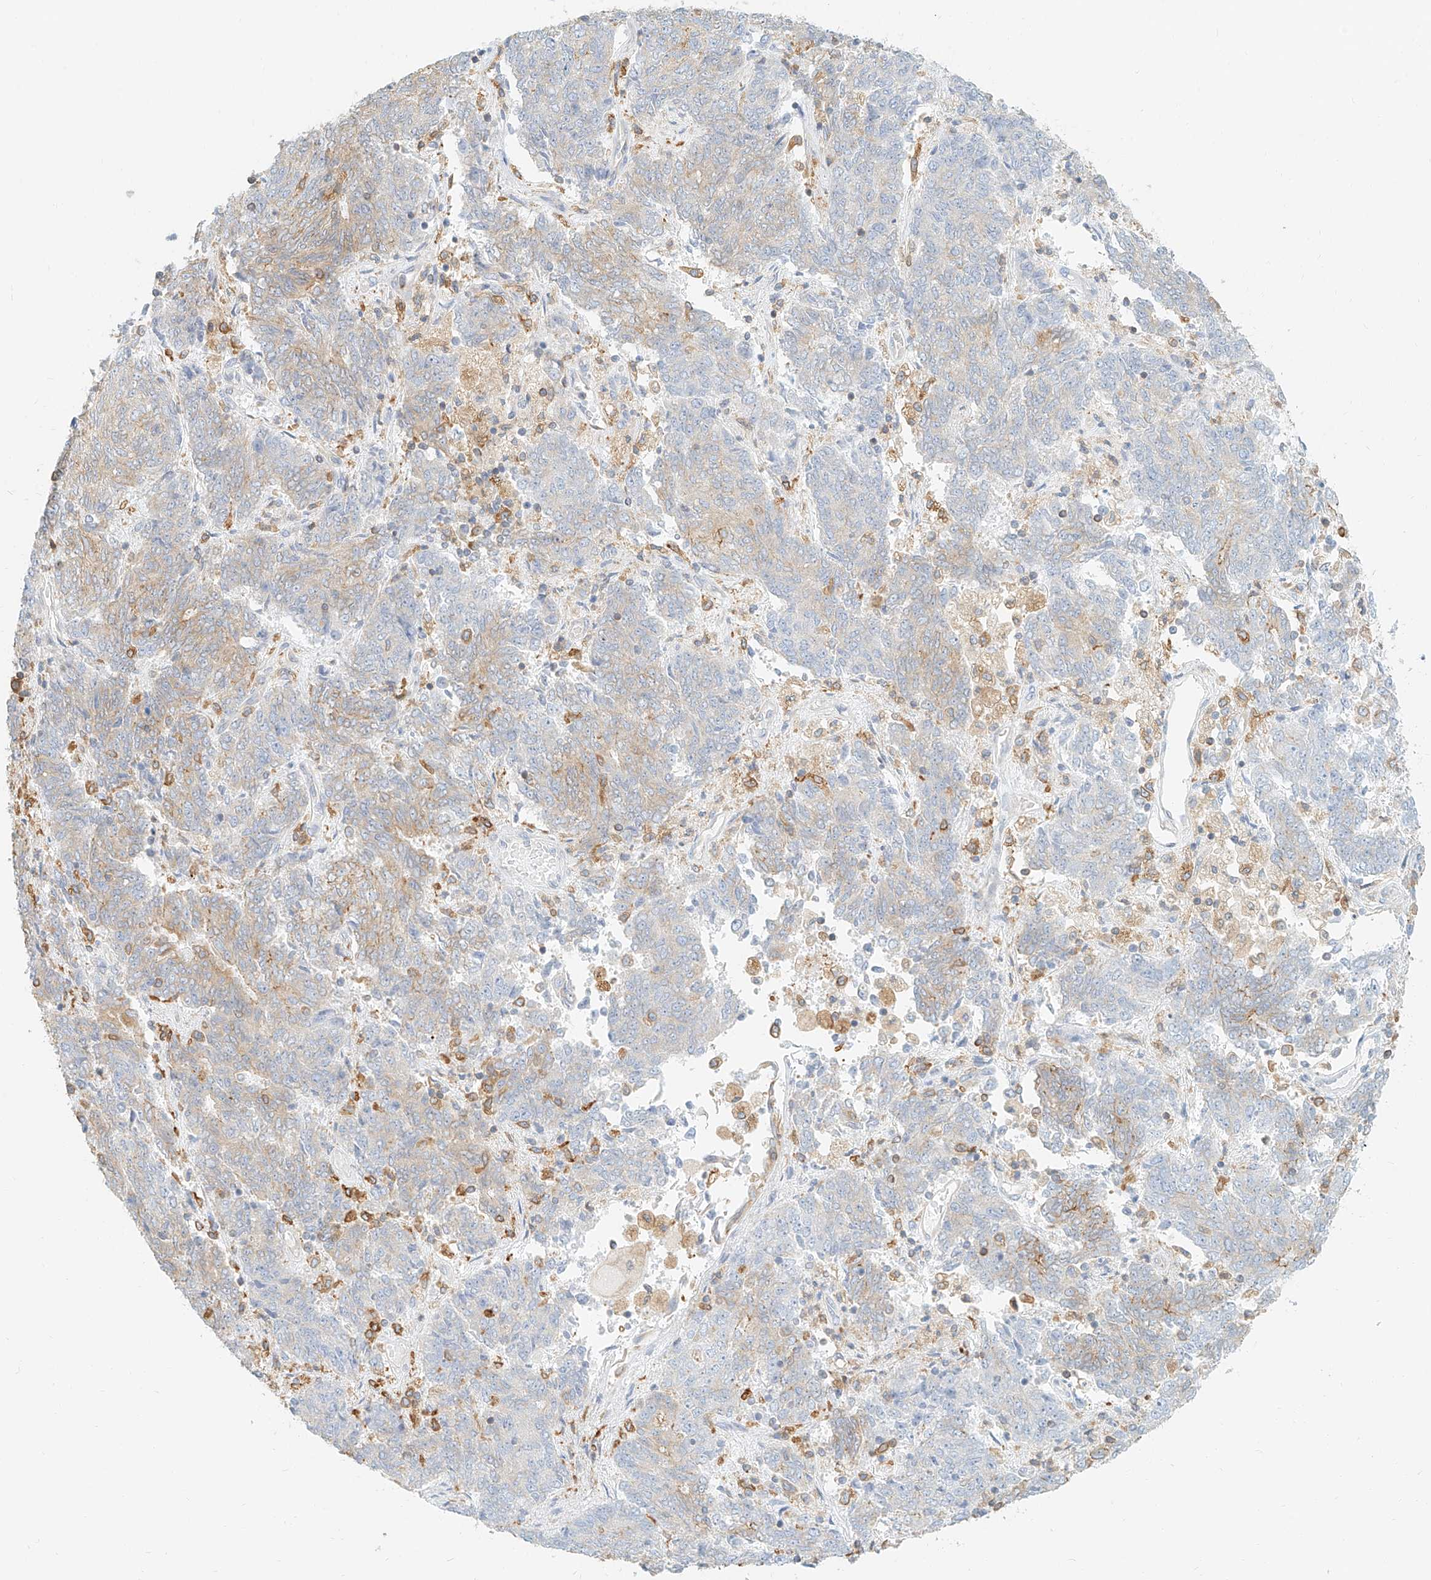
{"staining": {"intensity": "weak", "quantity": "<25%", "location": "cytoplasmic/membranous"}, "tissue": "endometrial cancer", "cell_type": "Tumor cells", "image_type": "cancer", "snomed": [{"axis": "morphology", "description": "Adenocarcinoma, NOS"}, {"axis": "topography", "description": "Endometrium"}], "caption": "Tumor cells show no significant protein expression in adenocarcinoma (endometrial).", "gene": "DHRS7", "patient": {"sex": "female", "age": 80}}